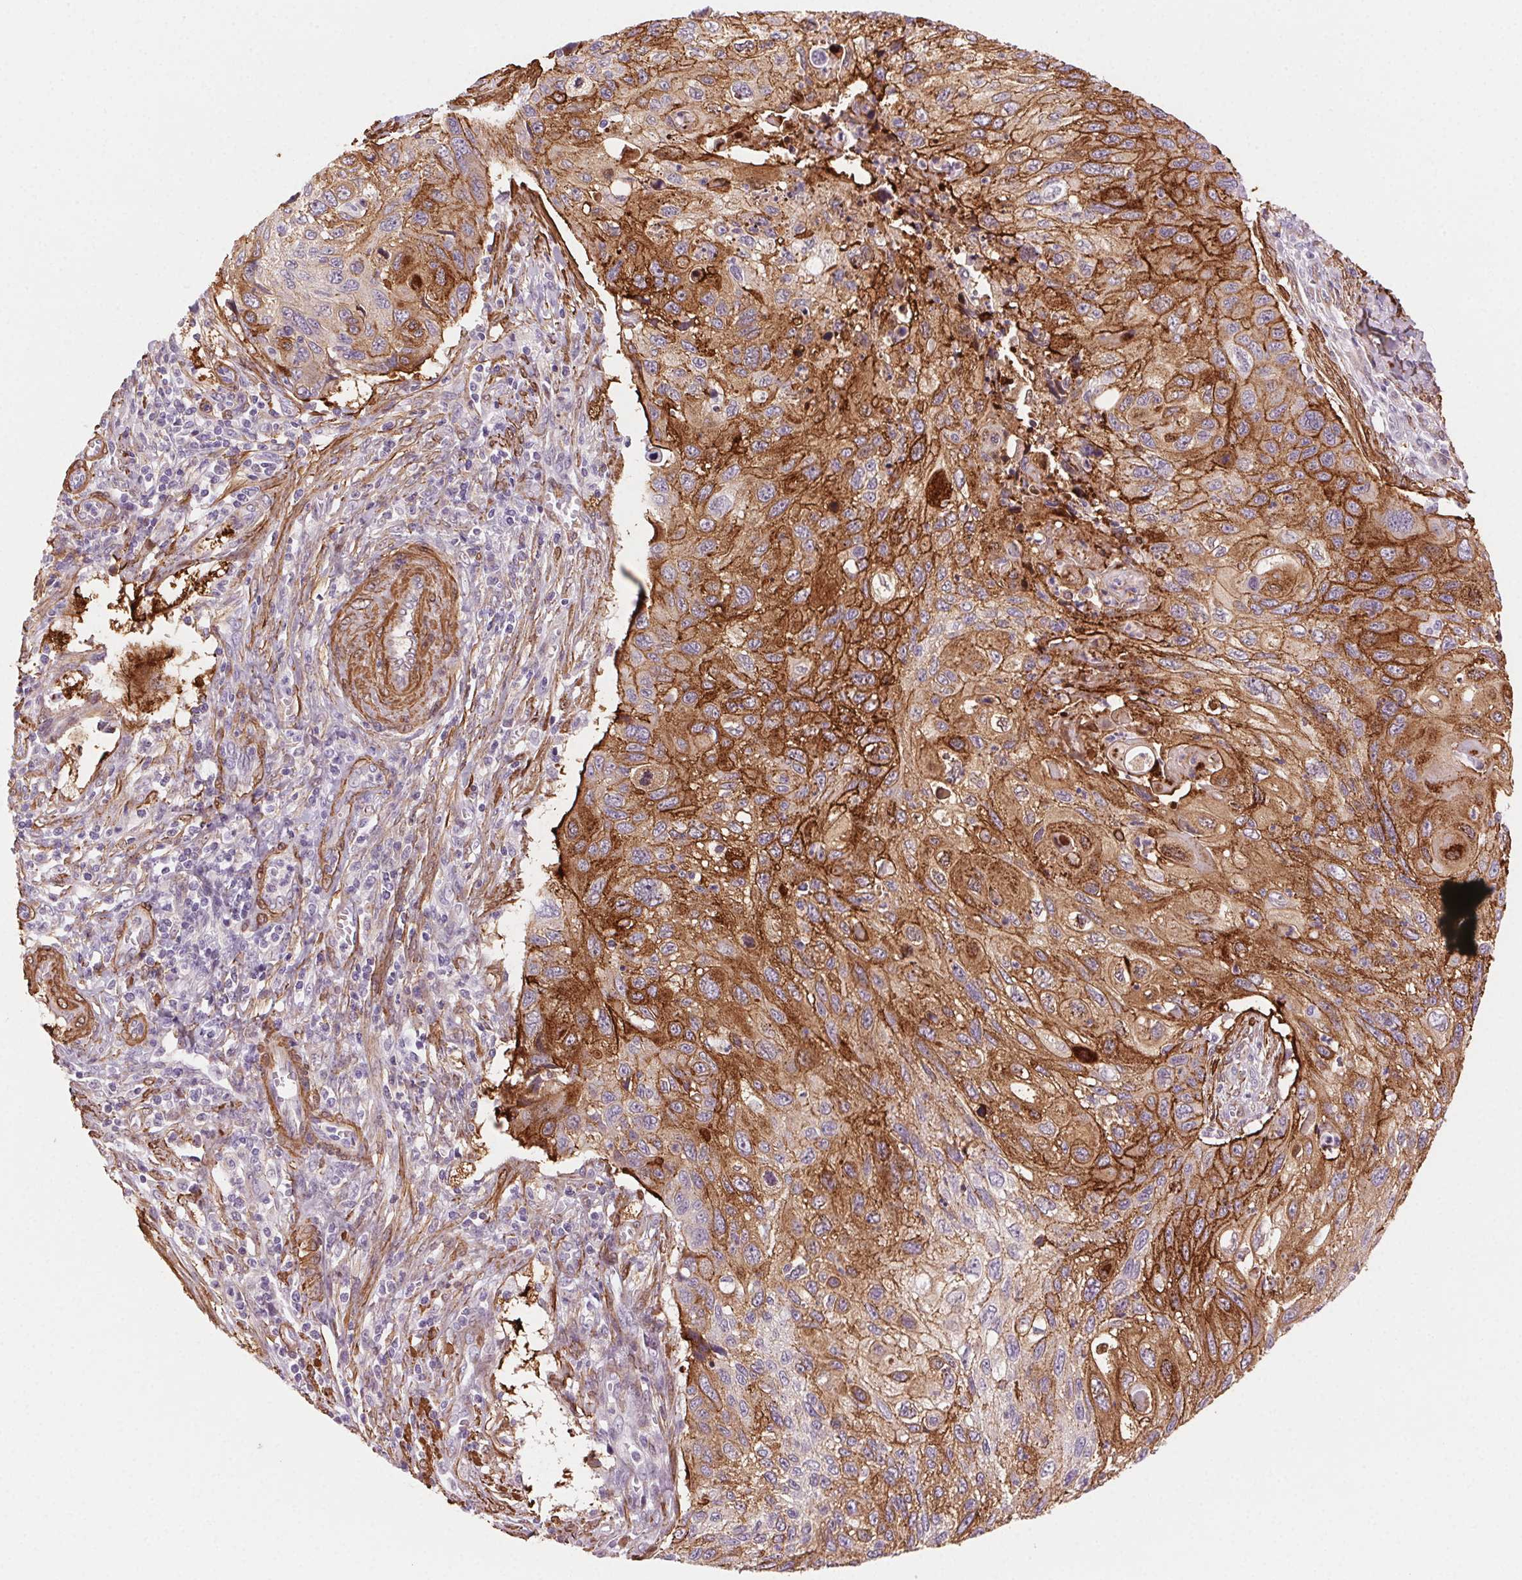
{"staining": {"intensity": "moderate", "quantity": ">75%", "location": "cytoplasmic/membranous"}, "tissue": "cervical cancer", "cell_type": "Tumor cells", "image_type": "cancer", "snomed": [{"axis": "morphology", "description": "Squamous cell carcinoma, NOS"}, {"axis": "topography", "description": "Cervix"}], "caption": "Protein analysis of cervical cancer tissue demonstrates moderate cytoplasmic/membranous staining in about >75% of tumor cells.", "gene": "GPX8", "patient": {"sex": "female", "age": 70}}